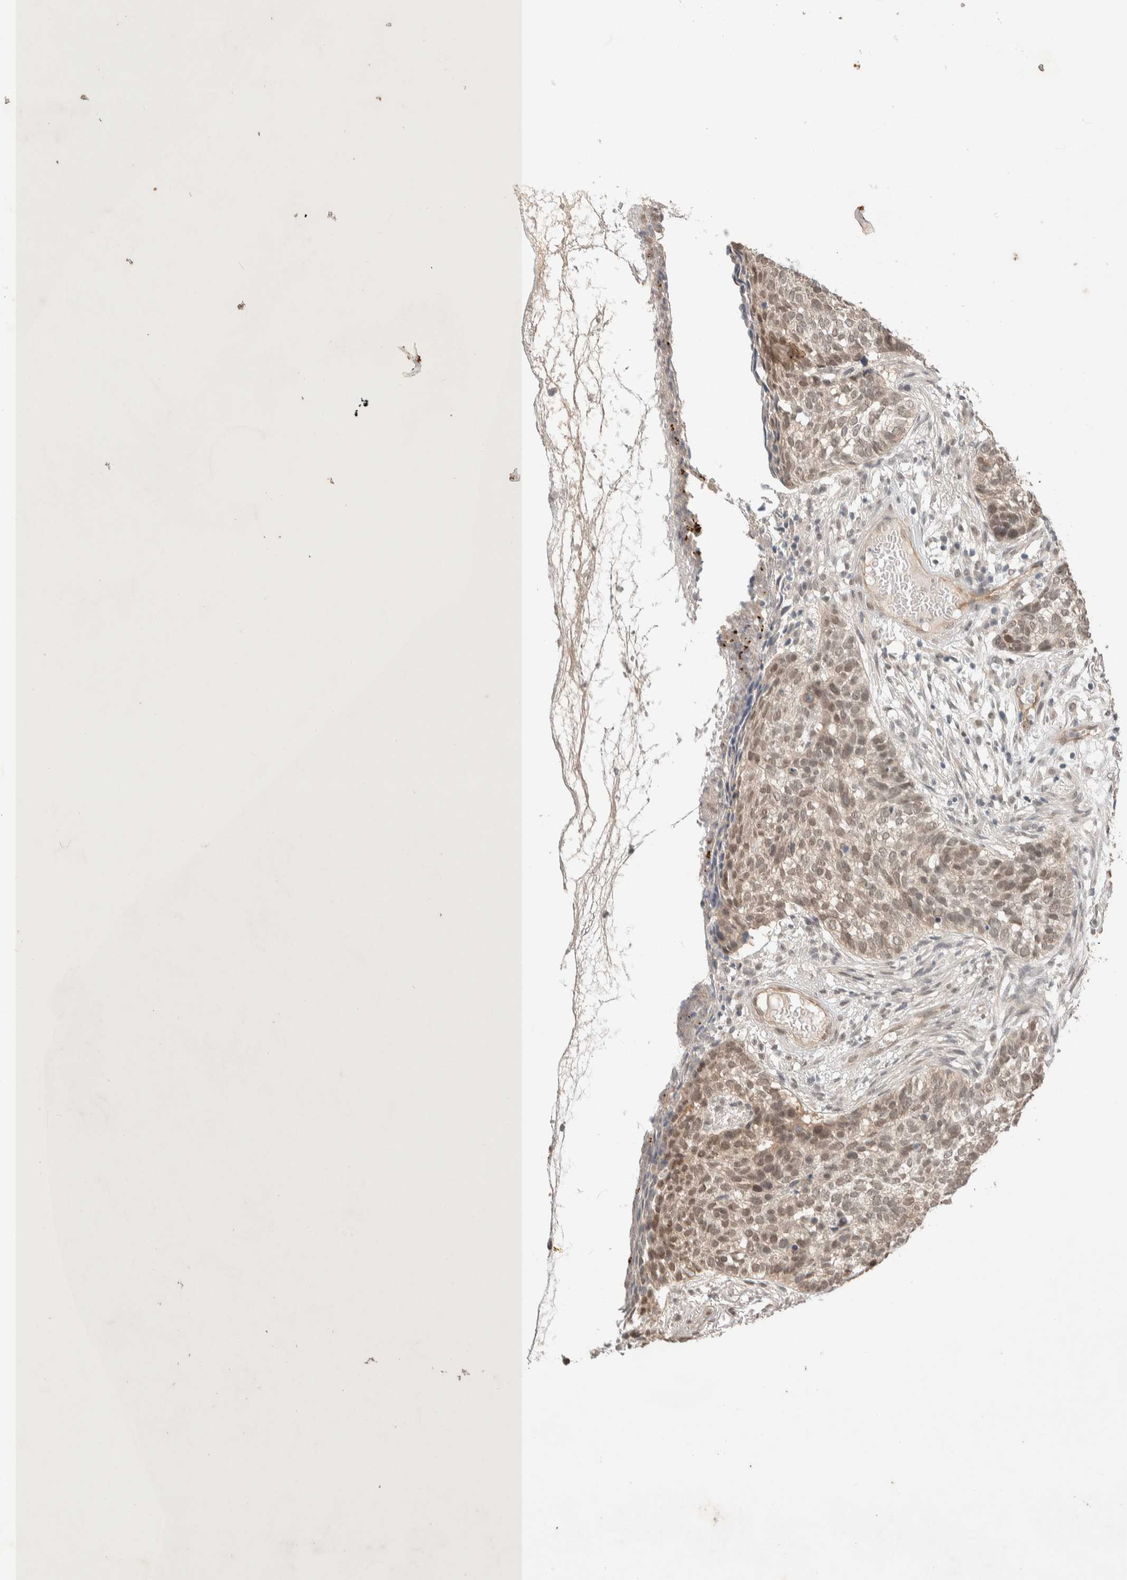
{"staining": {"intensity": "weak", "quantity": ">75%", "location": "nuclear"}, "tissue": "skin cancer", "cell_type": "Tumor cells", "image_type": "cancer", "snomed": [{"axis": "morphology", "description": "Basal cell carcinoma"}, {"axis": "topography", "description": "Skin"}], "caption": "Basal cell carcinoma (skin) tissue displays weak nuclear expression in approximately >75% of tumor cells, visualized by immunohistochemistry.", "gene": "ZNF704", "patient": {"sex": "male", "age": 85}}